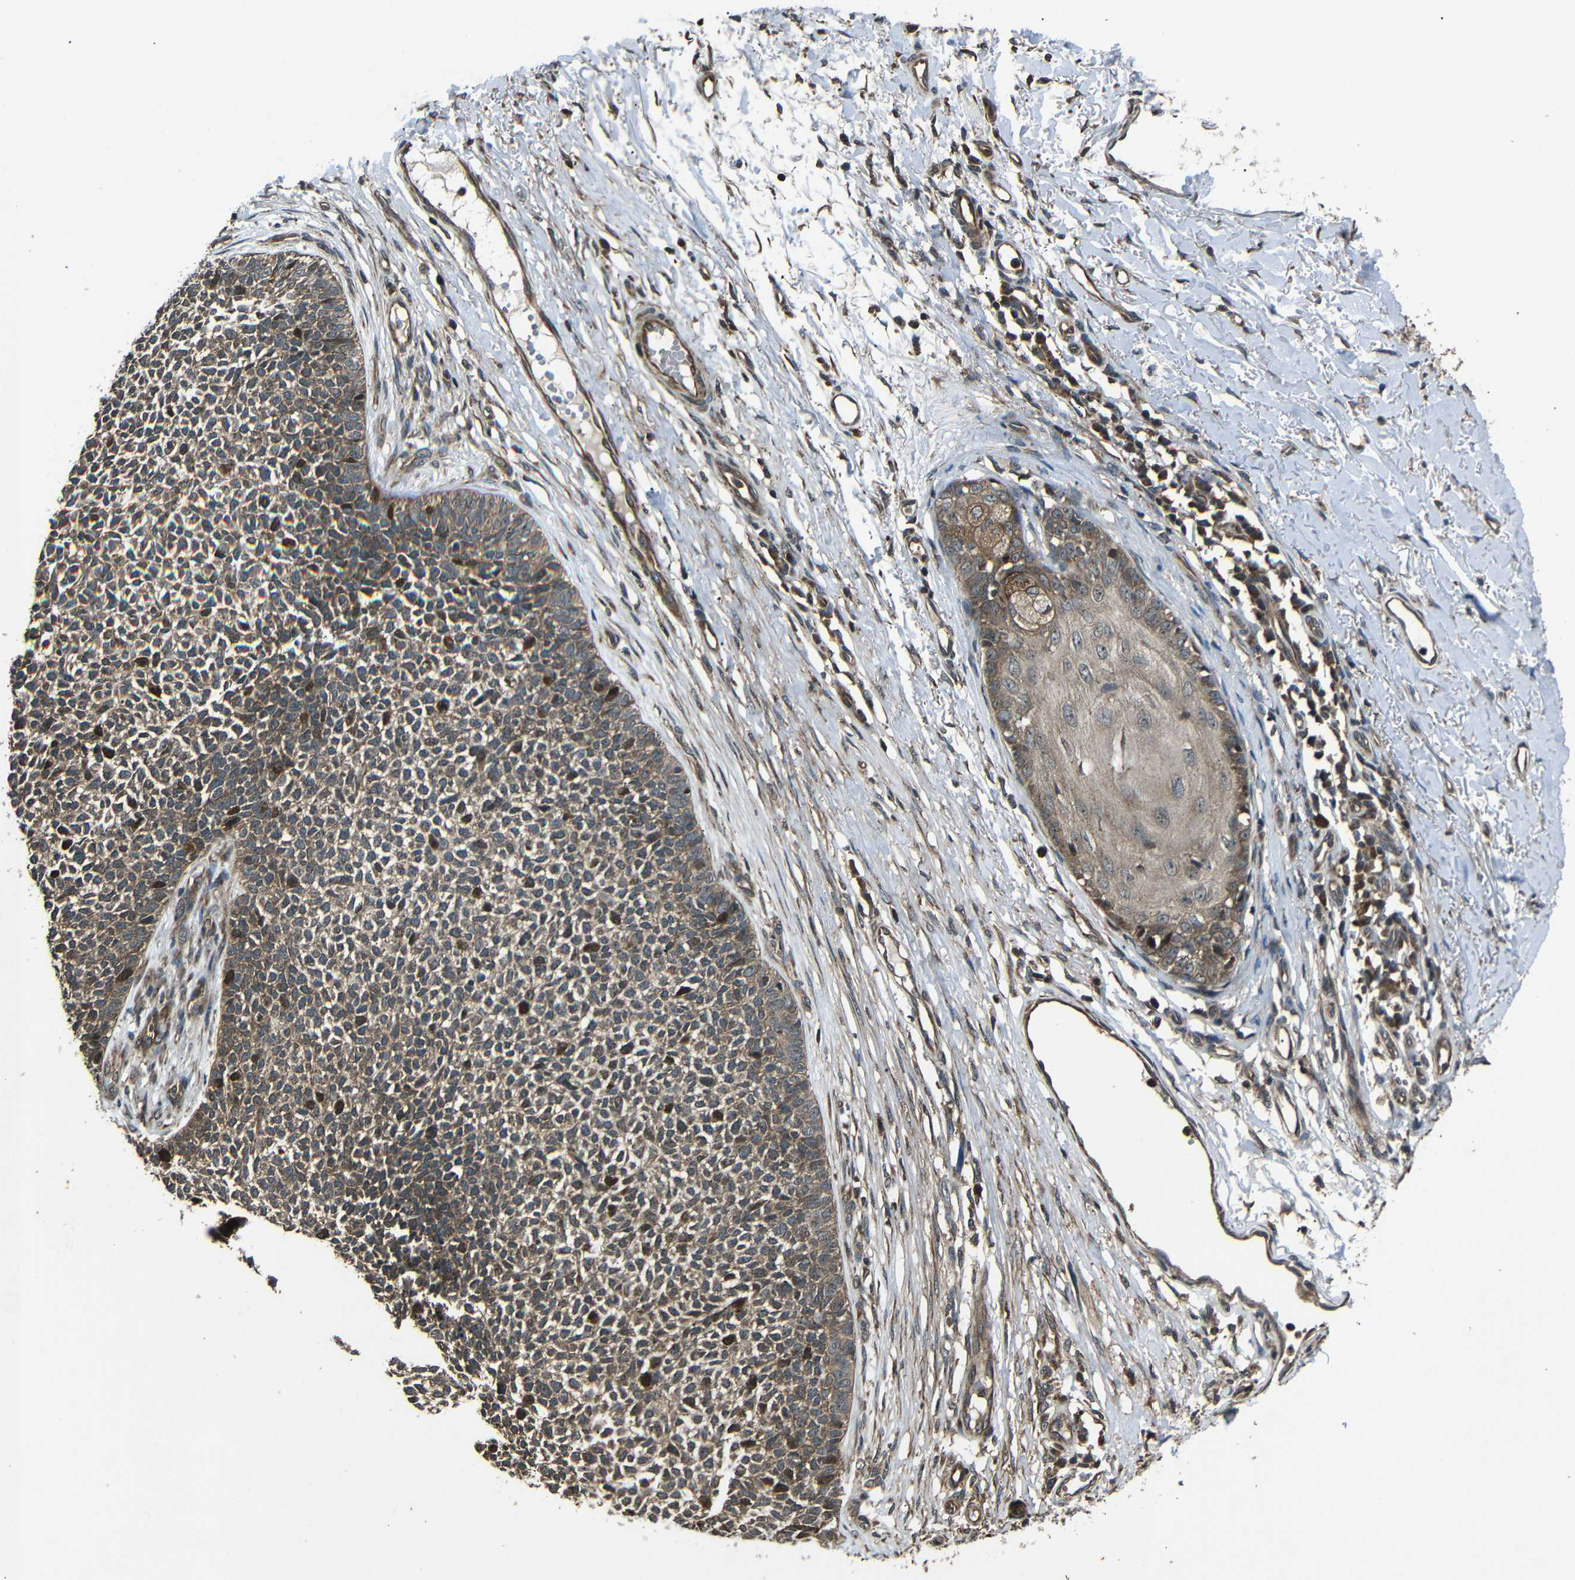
{"staining": {"intensity": "moderate", "quantity": ">75%", "location": "cytoplasmic/membranous"}, "tissue": "skin cancer", "cell_type": "Tumor cells", "image_type": "cancer", "snomed": [{"axis": "morphology", "description": "Basal cell carcinoma"}, {"axis": "topography", "description": "Skin"}], "caption": "DAB immunohistochemical staining of human skin cancer demonstrates moderate cytoplasmic/membranous protein positivity in about >75% of tumor cells.", "gene": "PLK2", "patient": {"sex": "female", "age": 84}}